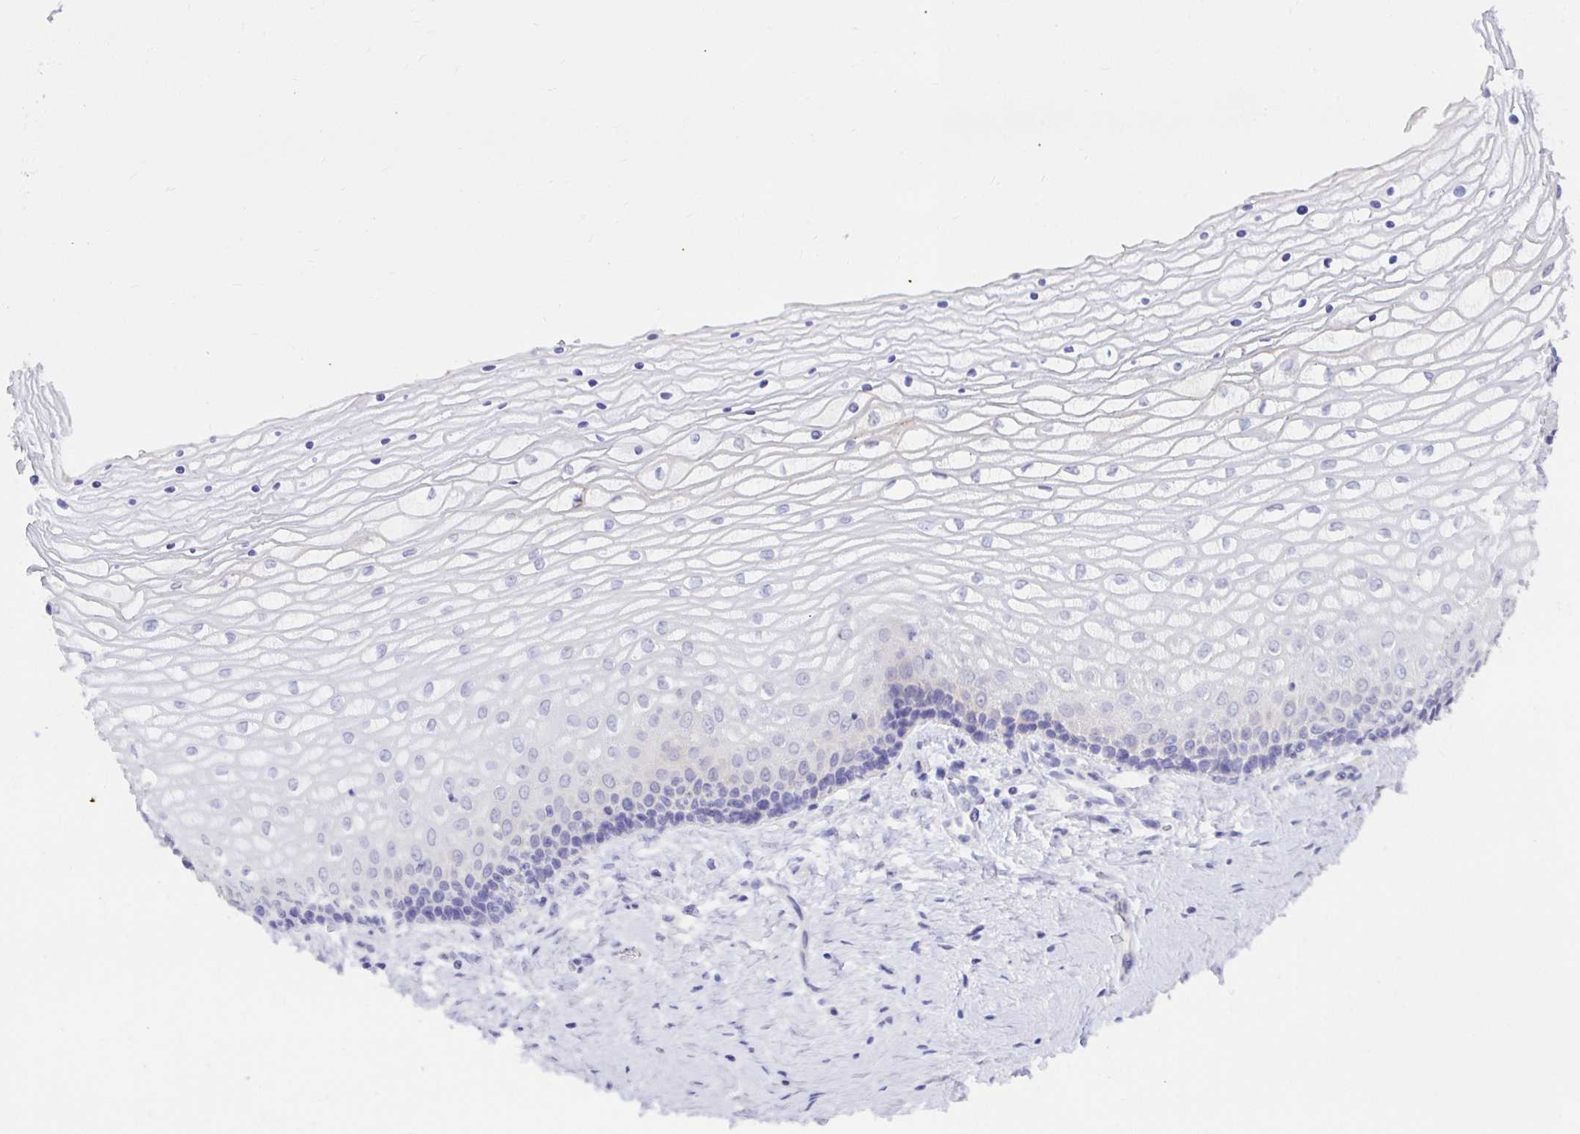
{"staining": {"intensity": "negative", "quantity": "none", "location": "none"}, "tissue": "vagina", "cell_type": "Squamous epithelial cells", "image_type": "normal", "snomed": [{"axis": "morphology", "description": "Normal tissue, NOS"}, {"axis": "topography", "description": "Vagina"}], "caption": "Normal vagina was stained to show a protein in brown. There is no significant expression in squamous epithelial cells. The staining is performed using DAB (3,3'-diaminobenzidine) brown chromogen with nuclei counter-stained in using hematoxylin.", "gene": "CDO1", "patient": {"sex": "female", "age": 45}}